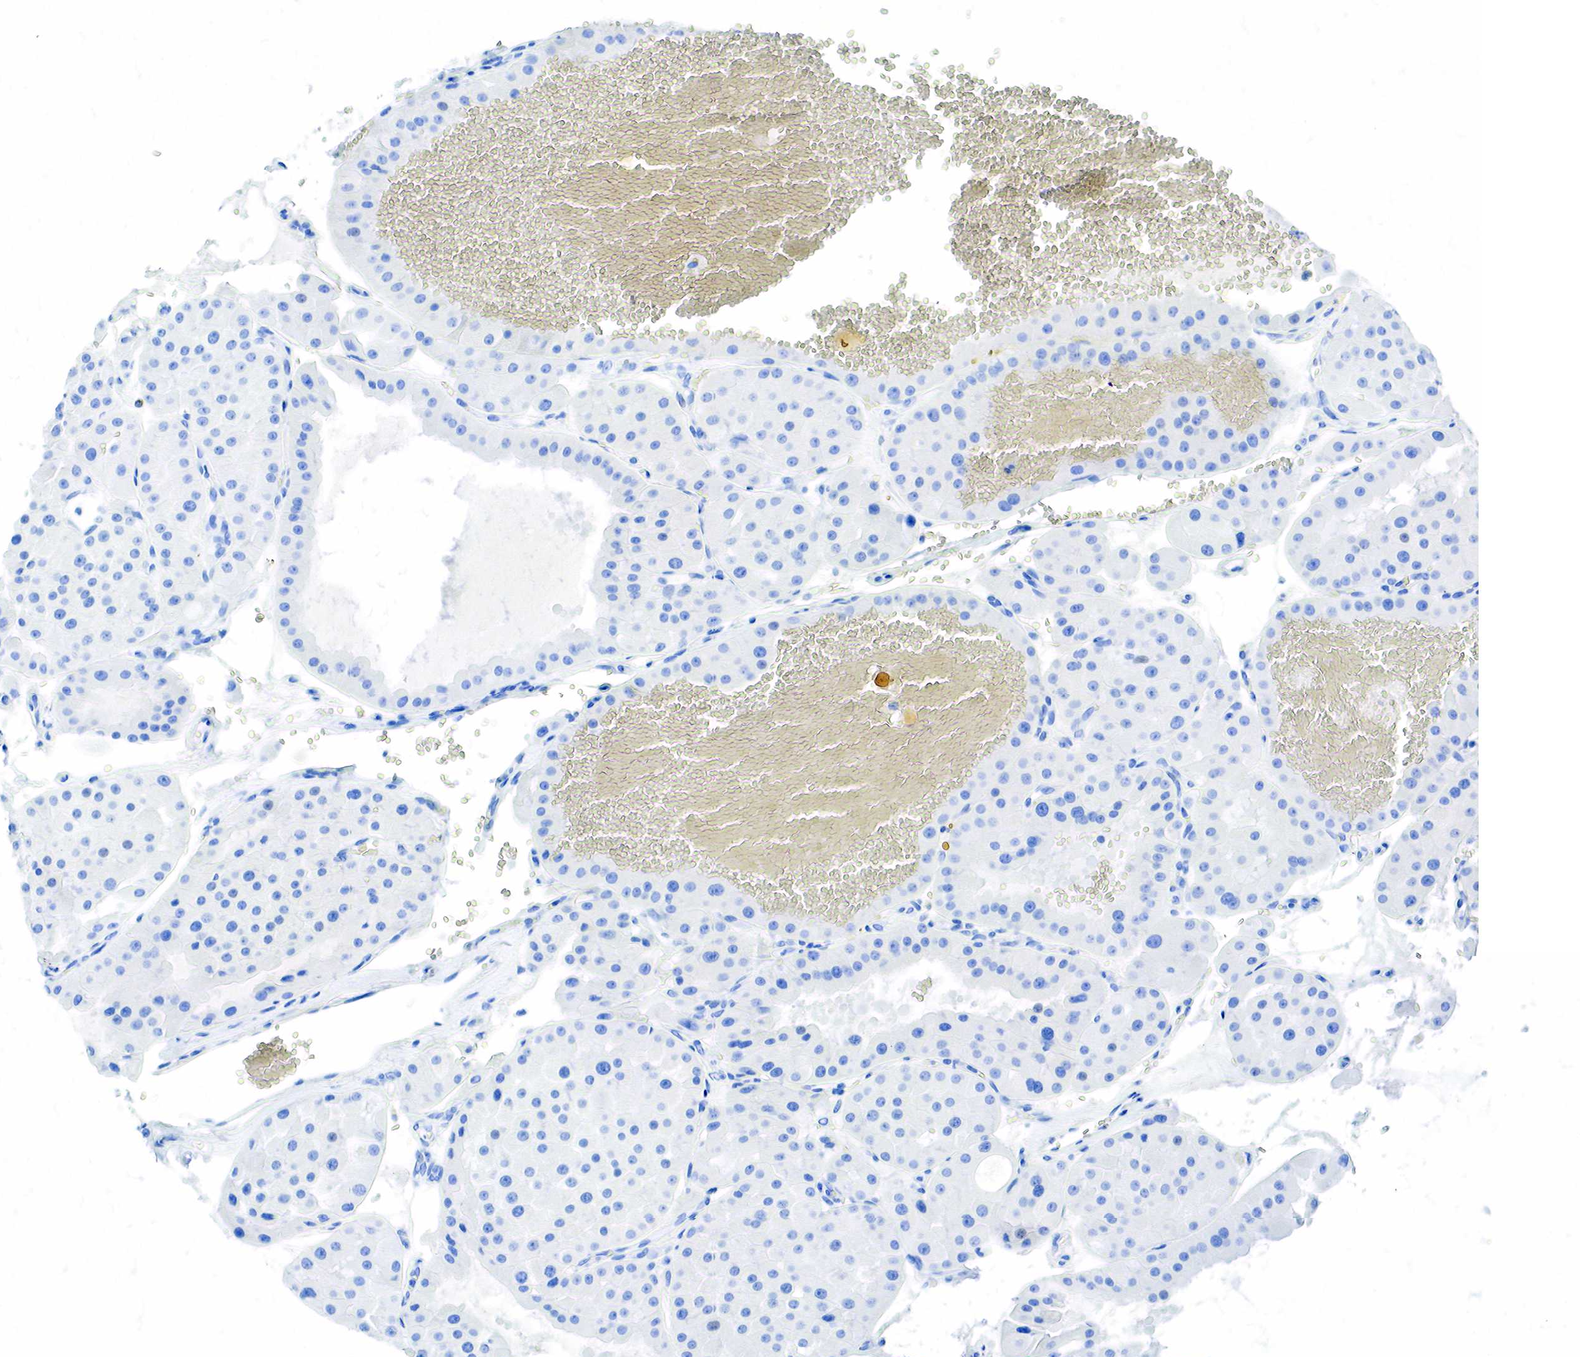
{"staining": {"intensity": "negative", "quantity": "none", "location": "none"}, "tissue": "renal cancer", "cell_type": "Tumor cells", "image_type": "cancer", "snomed": [{"axis": "morphology", "description": "Adenocarcinoma, uncertain malignant potential"}, {"axis": "topography", "description": "Kidney"}], "caption": "A micrograph of renal cancer stained for a protein displays no brown staining in tumor cells. (DAB (3,3'-diaminobenzidine) immunohistochemistry (IHC) with hematoxylin counter stain).", "gene": "INHA", "patient": {"sex": "male", "age": 63}}